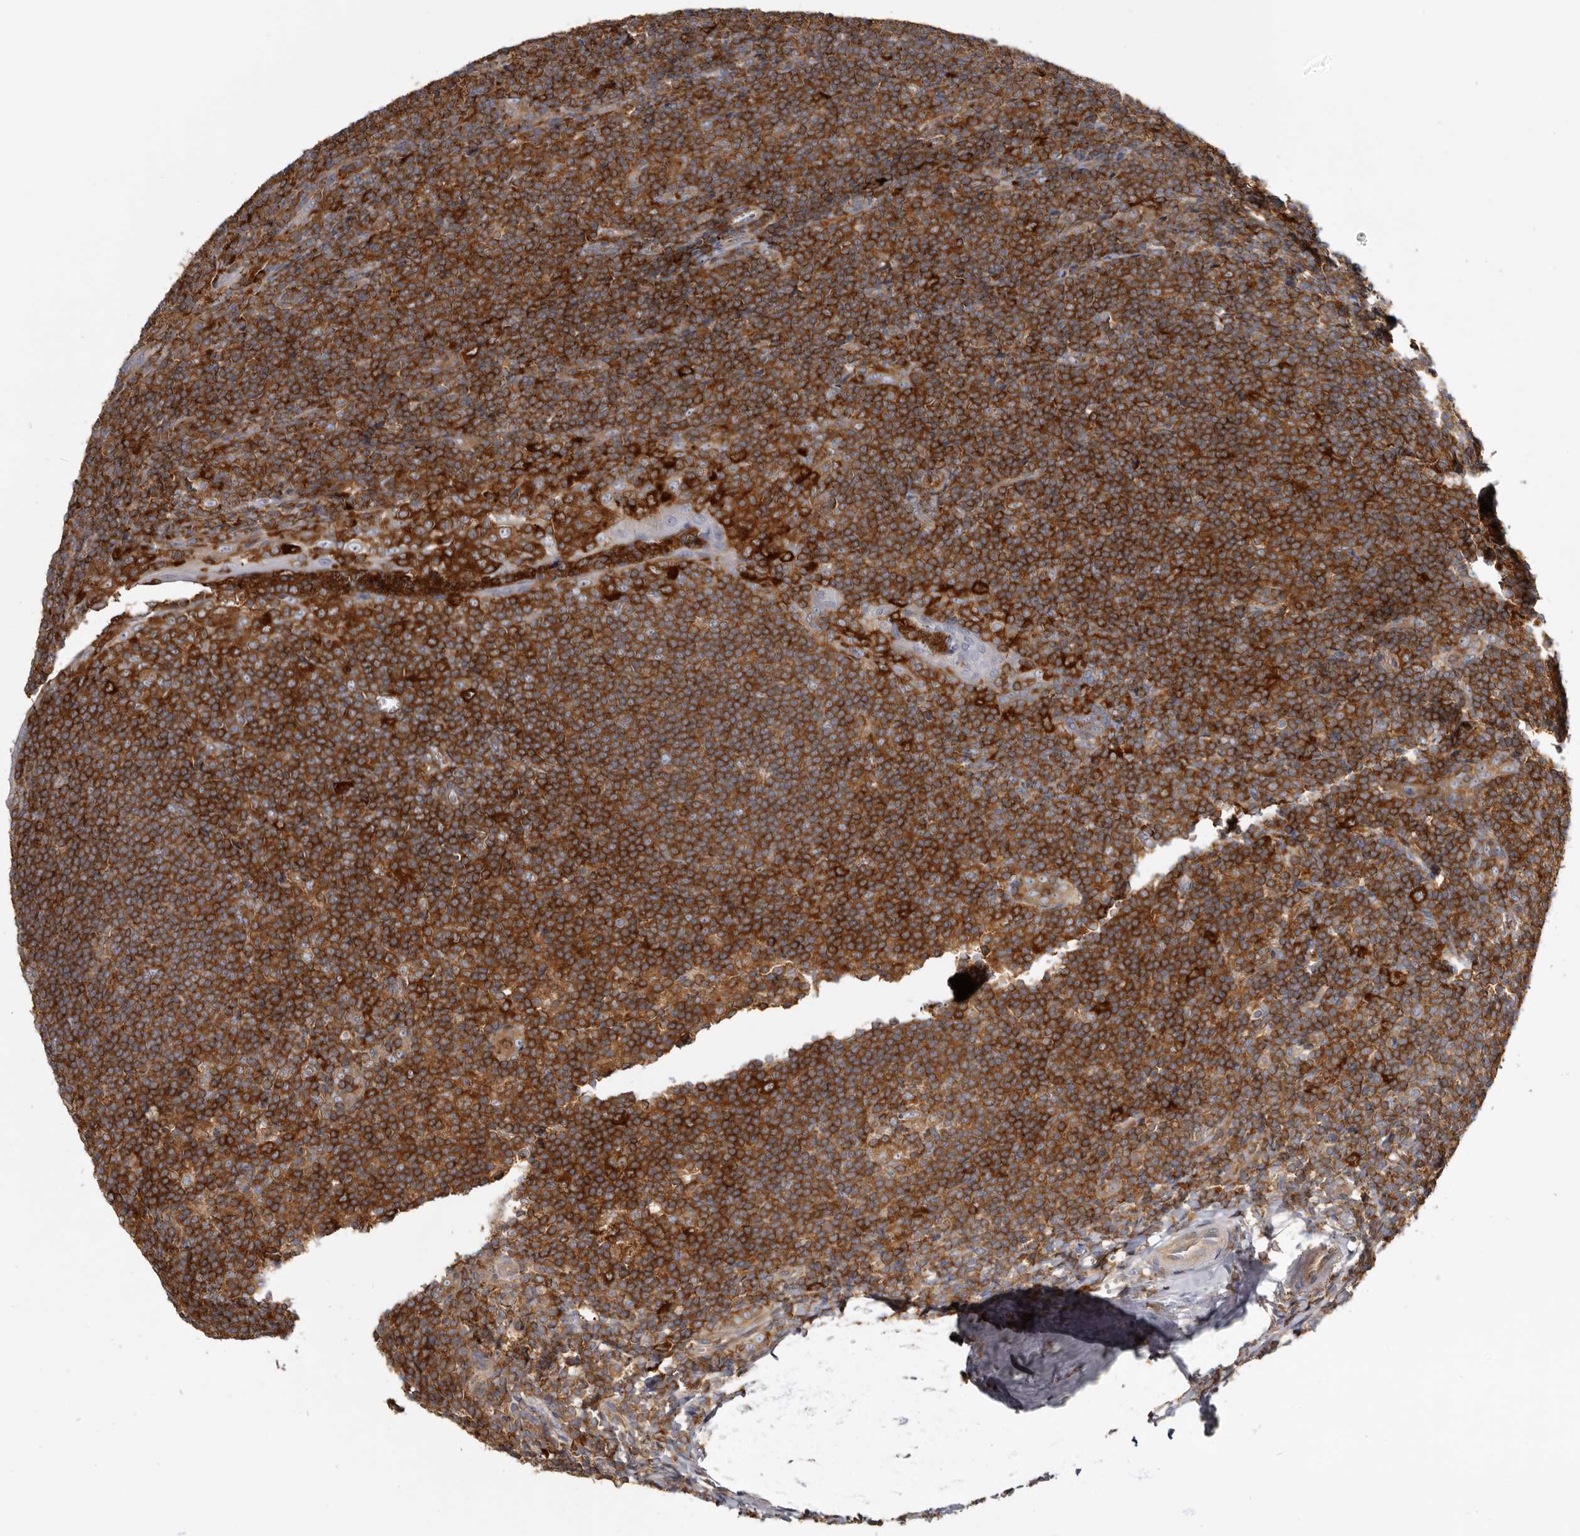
{"staining": {"intensity": "strong", "quantity": ">75%", "location": "cytoplasmic/membranous"}, "tissue": "tonsil", "cell_type": "Germinal center cells", "image_type": "normal", "snomed": [{"axis": "morphology", "description": "Normal tissue, NOS"}, {"axis": "topography", "description": "Tonsil"}], "caption": "DAB immunohistochemical staining of normal tonsil demonstrates strong cytoplasmic/membranous protein staining in about >75% of germinal center cells.", "gene": "CBL", "patient": {"sex": "male", "age": 37}}